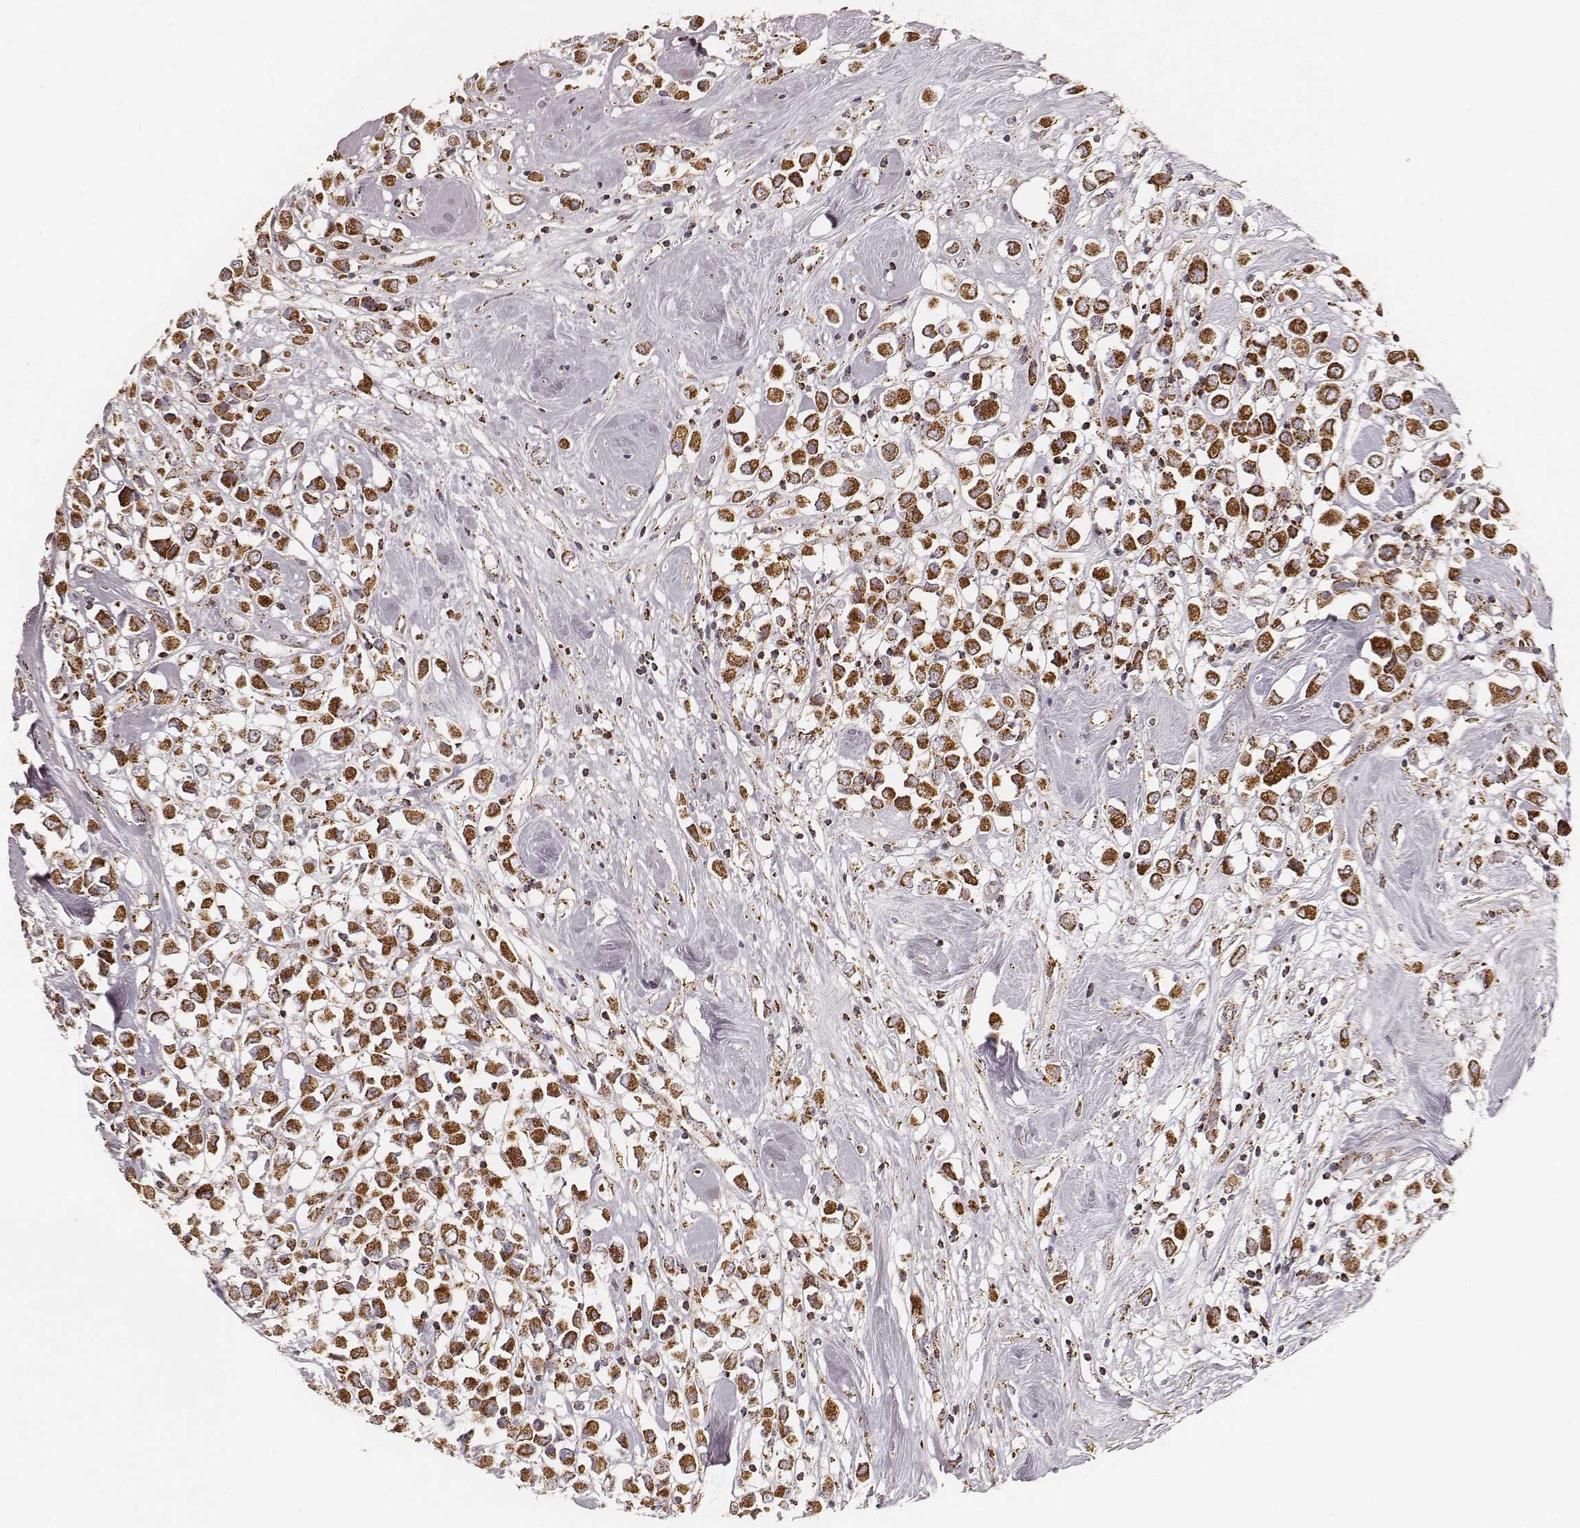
{"staining": {"intensity": "strong", "quantity": ">75%", "location": "cytoplasmic/membranous"}, "tissue": "breast cancer", "cell_type": "Tumor cells", "image_type": "cancer", "snomed": [{"axis": "morphology", "description": "Duct carcinoma"}, {"axis": "topography", "description": "Breast"}], "caption": "Breast invasive ductal carcinoma stained for a protein shows strong cytoplasmic/membranous positivity in tumor cells.", "gene": "CS", "patient": {"sex": "female", "age": 61}}